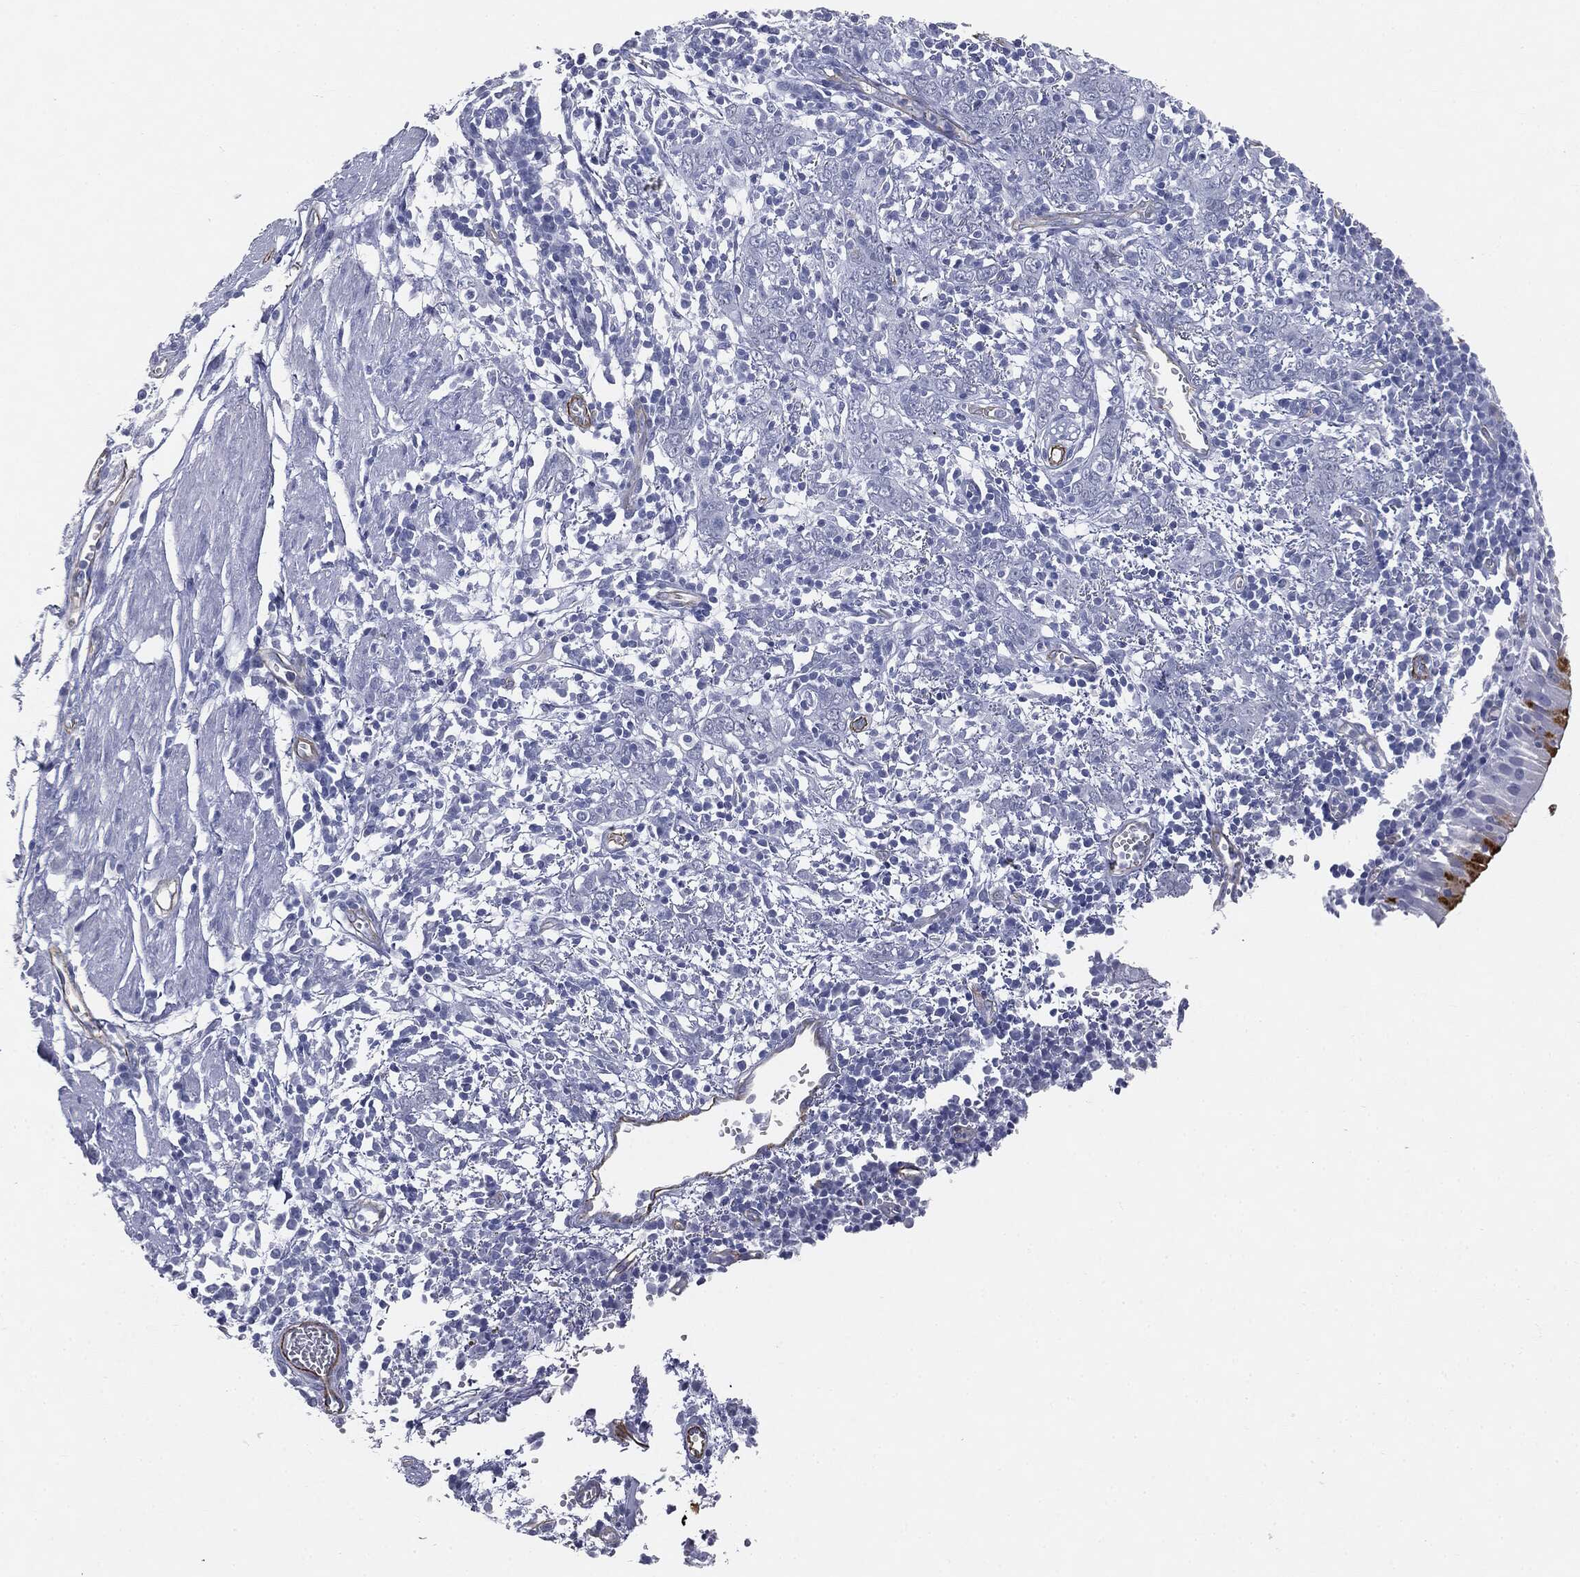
{"staining": {"intensity": "strong", "quantity": "<25%", "location": "cytoplasmic/membranous"}, "tissue": "bronchus", "cell_type": "Respiratory epithelial cells", "image_type": "normal", "snomed": [{"axis": "morphology", "description": "Normal tissue, NOS"}, {"axis": "morphology", "description": "Squamous cell carcinoma, NOS"}, {"axis": "topography", "description": "Cartilage tissue"}, {"axis": "topography", "description": "Bronchus"}, {"axis": "topography", "description": "Lung"}], "caption": "Immunohistochemistry photomicrograph of benign bronchus stained for a protein (brown), which reveals medium levels of strong cytoplasmic/membranous positivity in about <25% of respiratory epithelial cells.", "gene": "MUC5AC", "patient": {"sex": "male", "age": 66}}